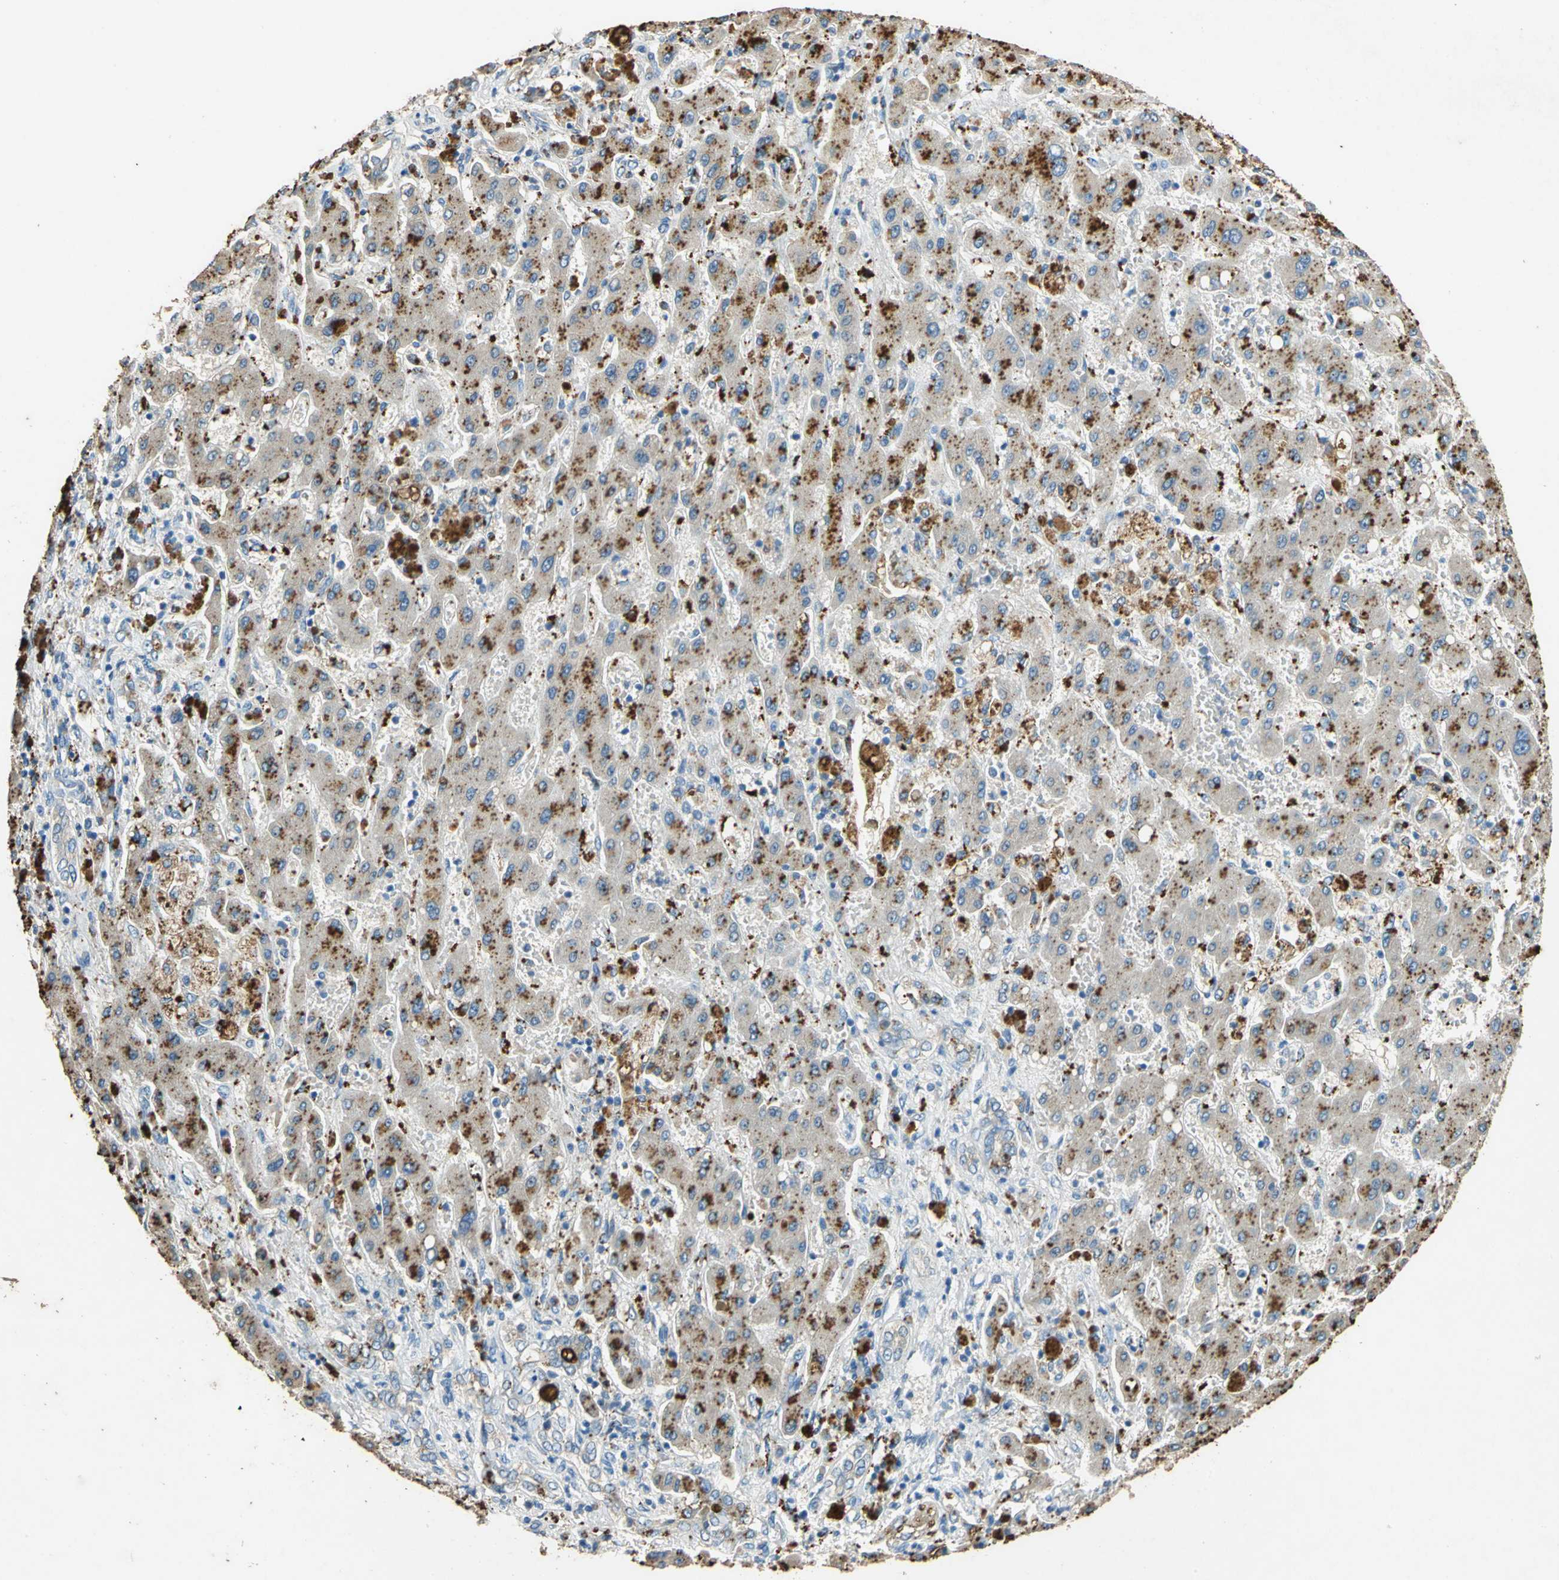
{"staining": {"intensity": "moderate", "quantity": ">75%", "location": "cytoplasmic/membranous"}, "tissue": "liver cancer", "cell_type": "Tumor cells", "image_type": "cancer", "snomed": [{"axis": "morphology", "description": "Cholangiocarcinoma"}, {"axis": "topography", "description": "Liver"}], "caption": "Immunohistochemical staining of cholangiocarcinoma (liver) reveals medium levels of moderate cytoplasmic/membranous protein positivity in approximately >75% of tumor cells.", "gene": "ADAMTS5", "patient": {"sex": "male", "age": 50}}